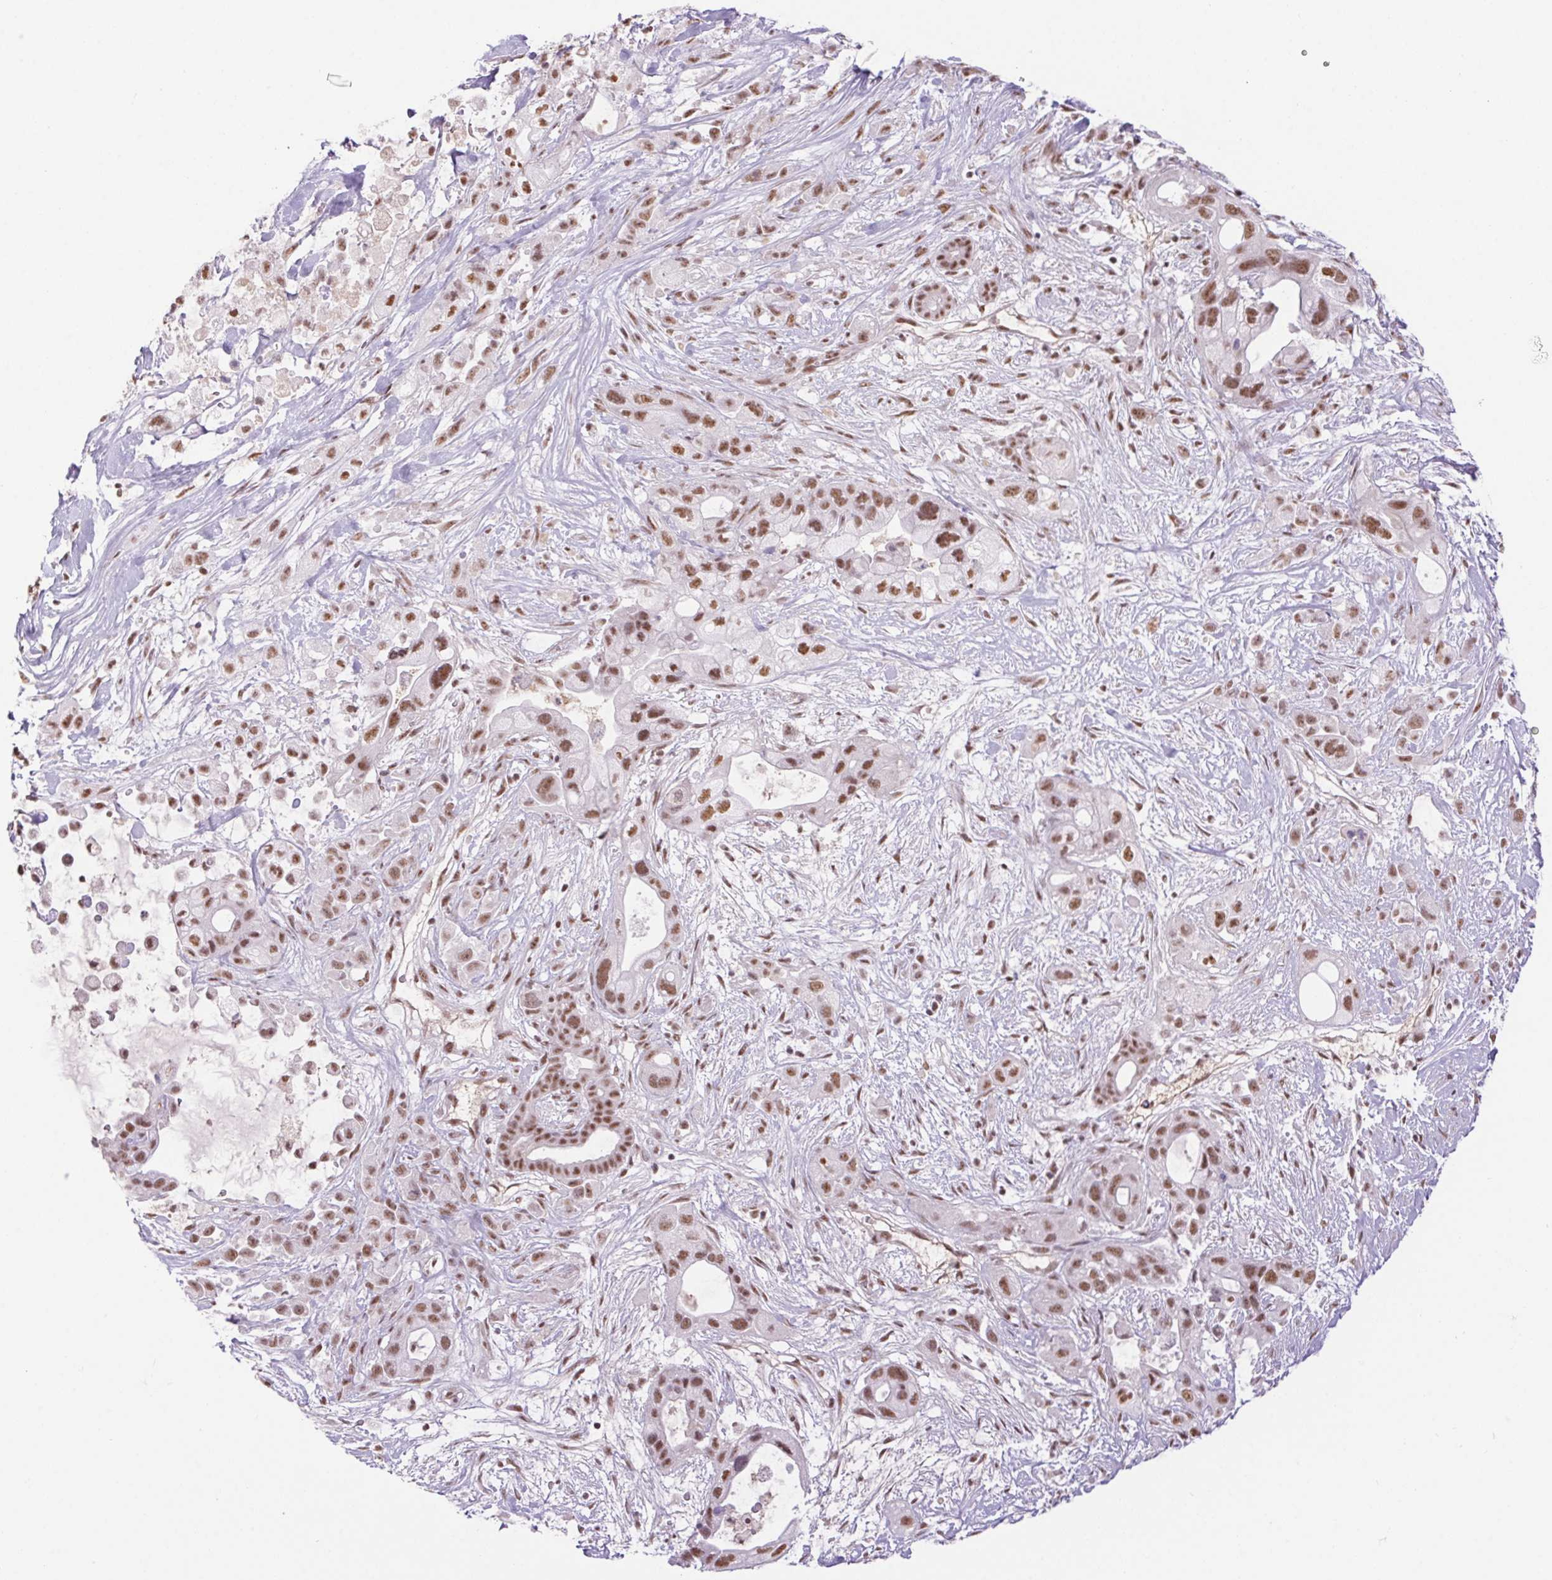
{"staining": {"intensity": "moderate", "quantity": ">75%", "location": "nuclear"}, "tissue": "pancreatic cancer", "cell_type": "Tumor cells", "image_type": "cancer", "snomed": [{"axis": "morphology", "description": "Adenocarcinoma, NOS"}, {"axis": "topography", "description": "Pancreas"}], "caption": "Moderate nuclear positivity is seen in about >75% of tumor cells in pancreatic cancer.", "gene": "DDX17", "patient": {"sex": "male", "age": 44}}